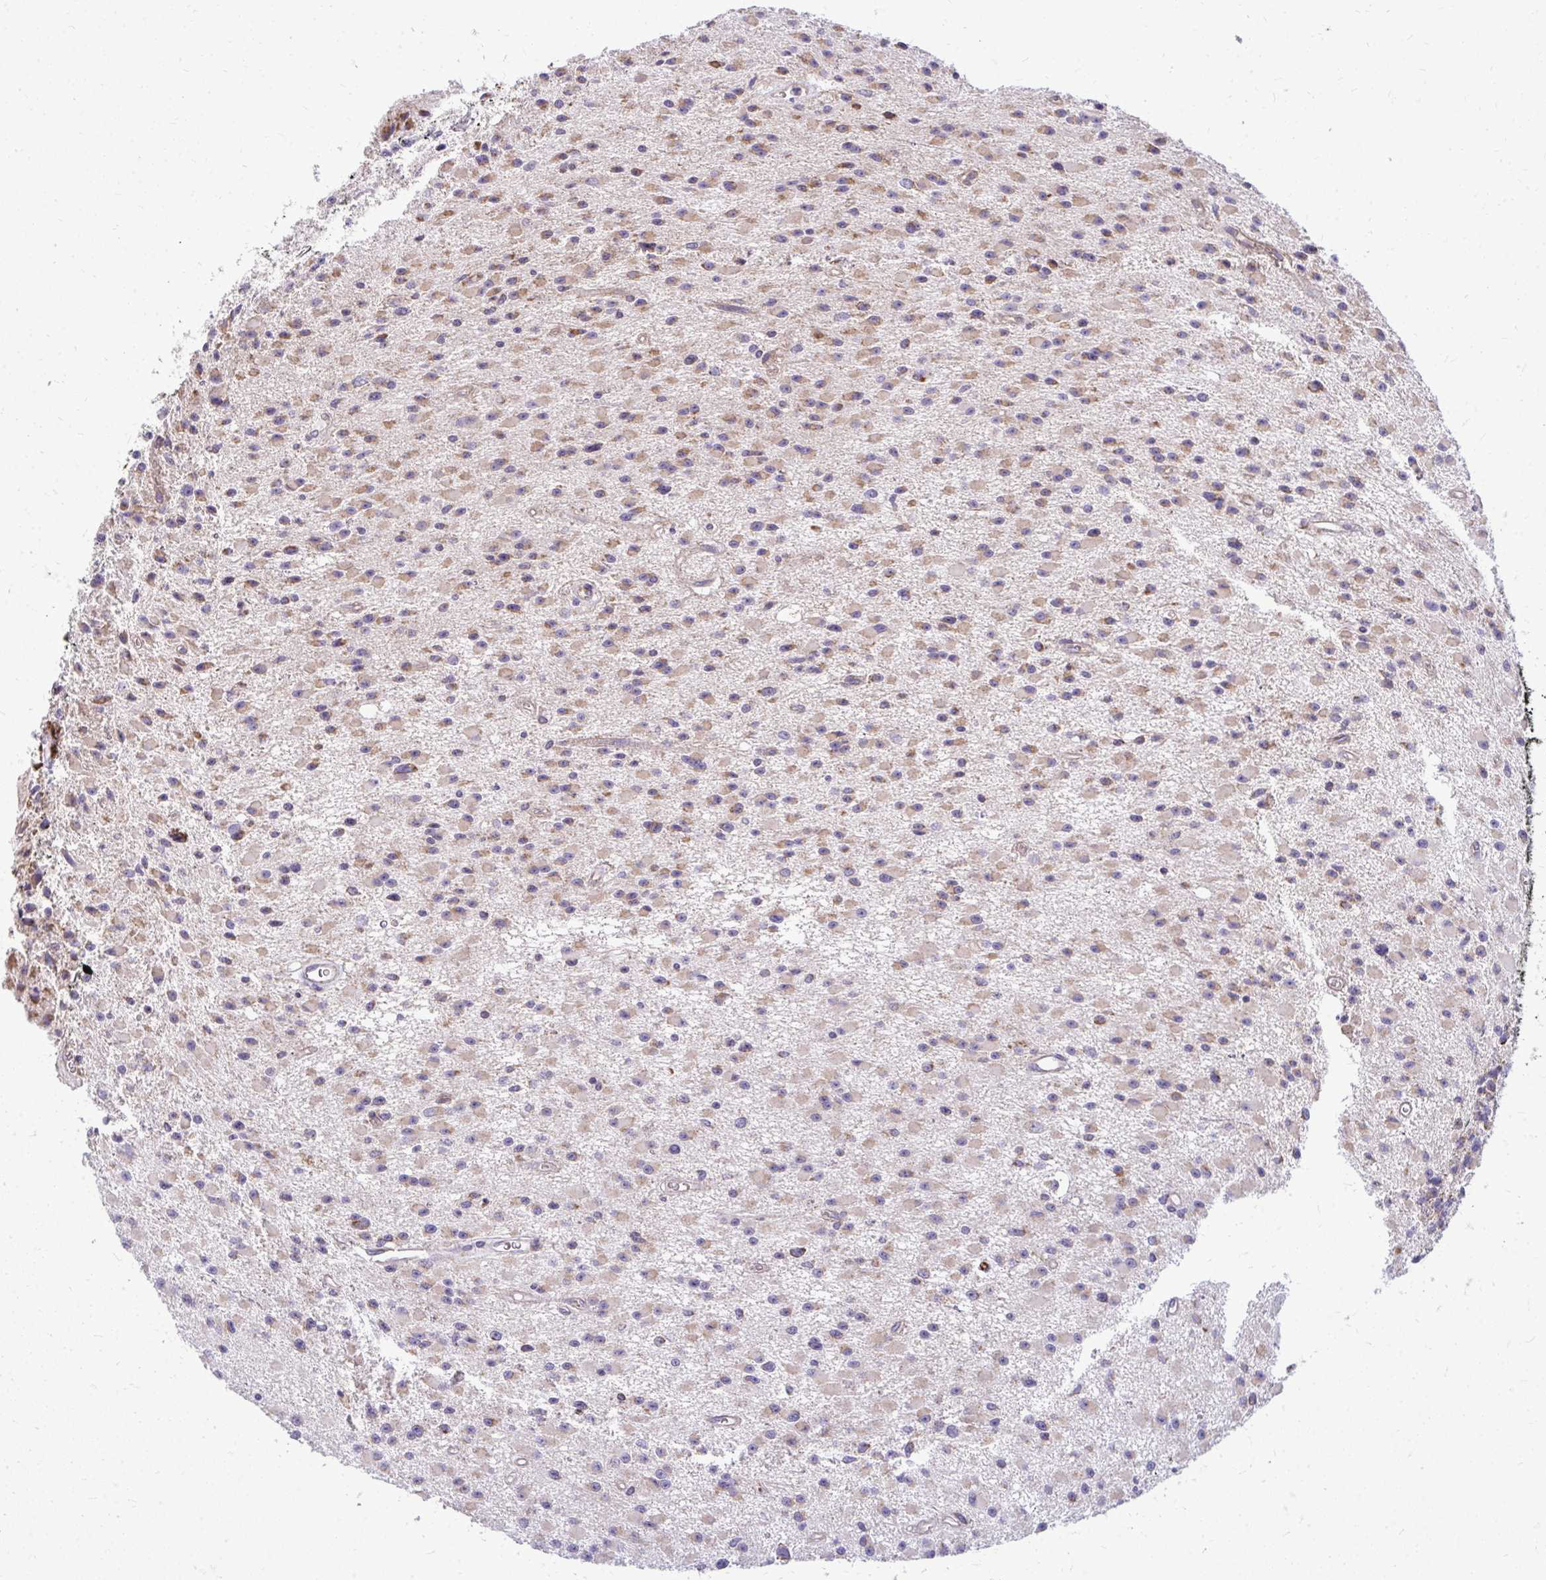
{"staining": {"intensity": "weak", "quantity": "<25%", "location": "cytoplasmic/membranous"}, "tissue": "glioma", "cell_type": "Tumor cells", "image_type": "cancer", "snomed": [{"axis": "morphology", "description": "Glioma, malignant, High grade"}, {"axis": "topography", "description": "Brain"}], "caption": "Malignant high-grade glioma was stained to show a protein in brown. There is no significant expression in tumor cells.", "gene": "IFIT1", "patient": {"sex": "male", "age": 29}}